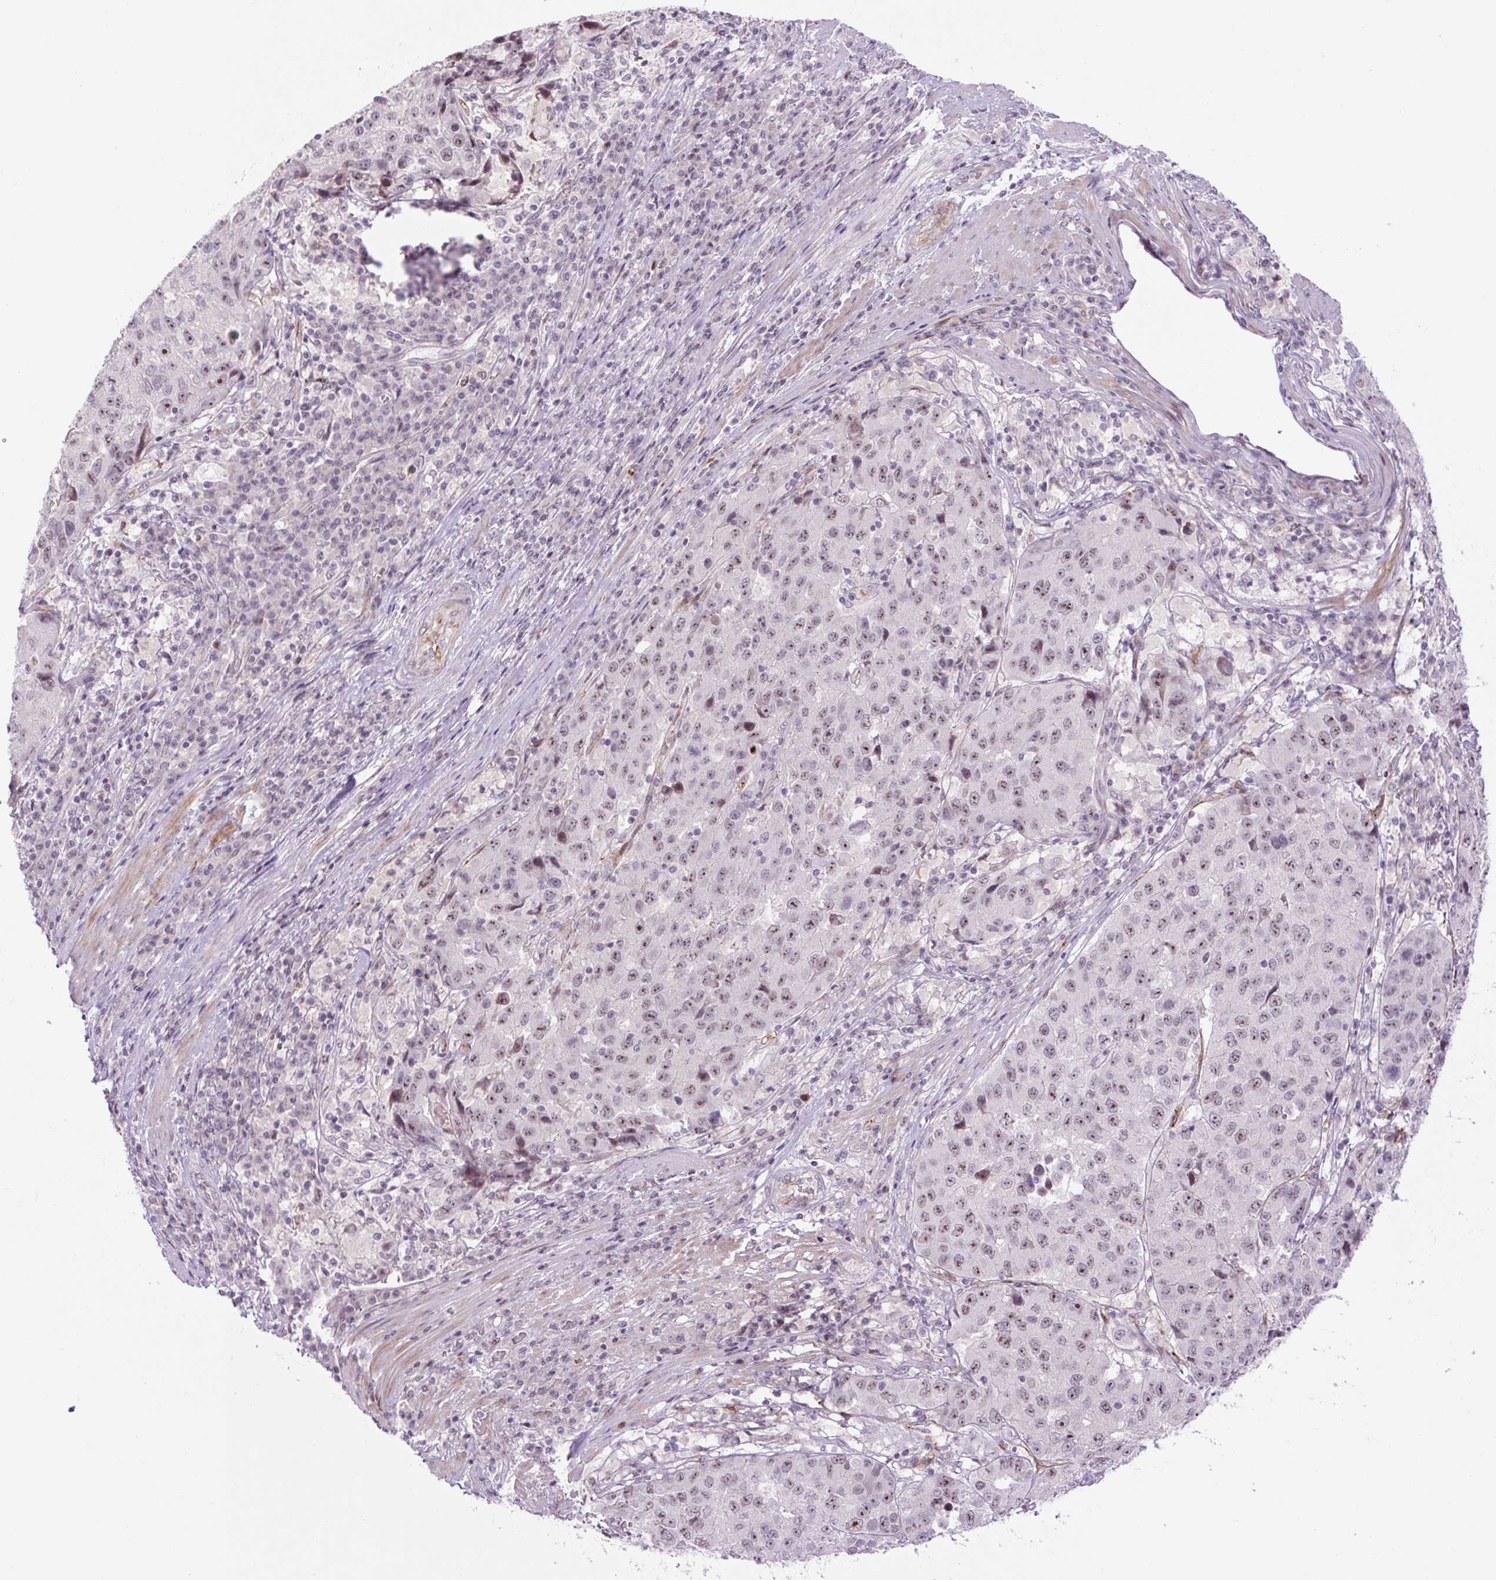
{"staining": {"intensity": "moderate", "quantity": ">75%", "location": "nuclear"}, "tissue": "stomach cancer", "cell_type": "Tumor cells", "image_type": "cancer", "snomed": [{"axis": "morphology", "description": "Adenocarcinoma, NOS"}, {"axis": "topography", "description": "Stomach"}], "caption": "Stomach cancer (adenocarcinoma) was stained to show a protein in brown. There is medium levels of moderate nuclear expression in about >75% of tumor cells.", "gene": "ZNF417", "patient": {"sex": "male", "age": 71}}